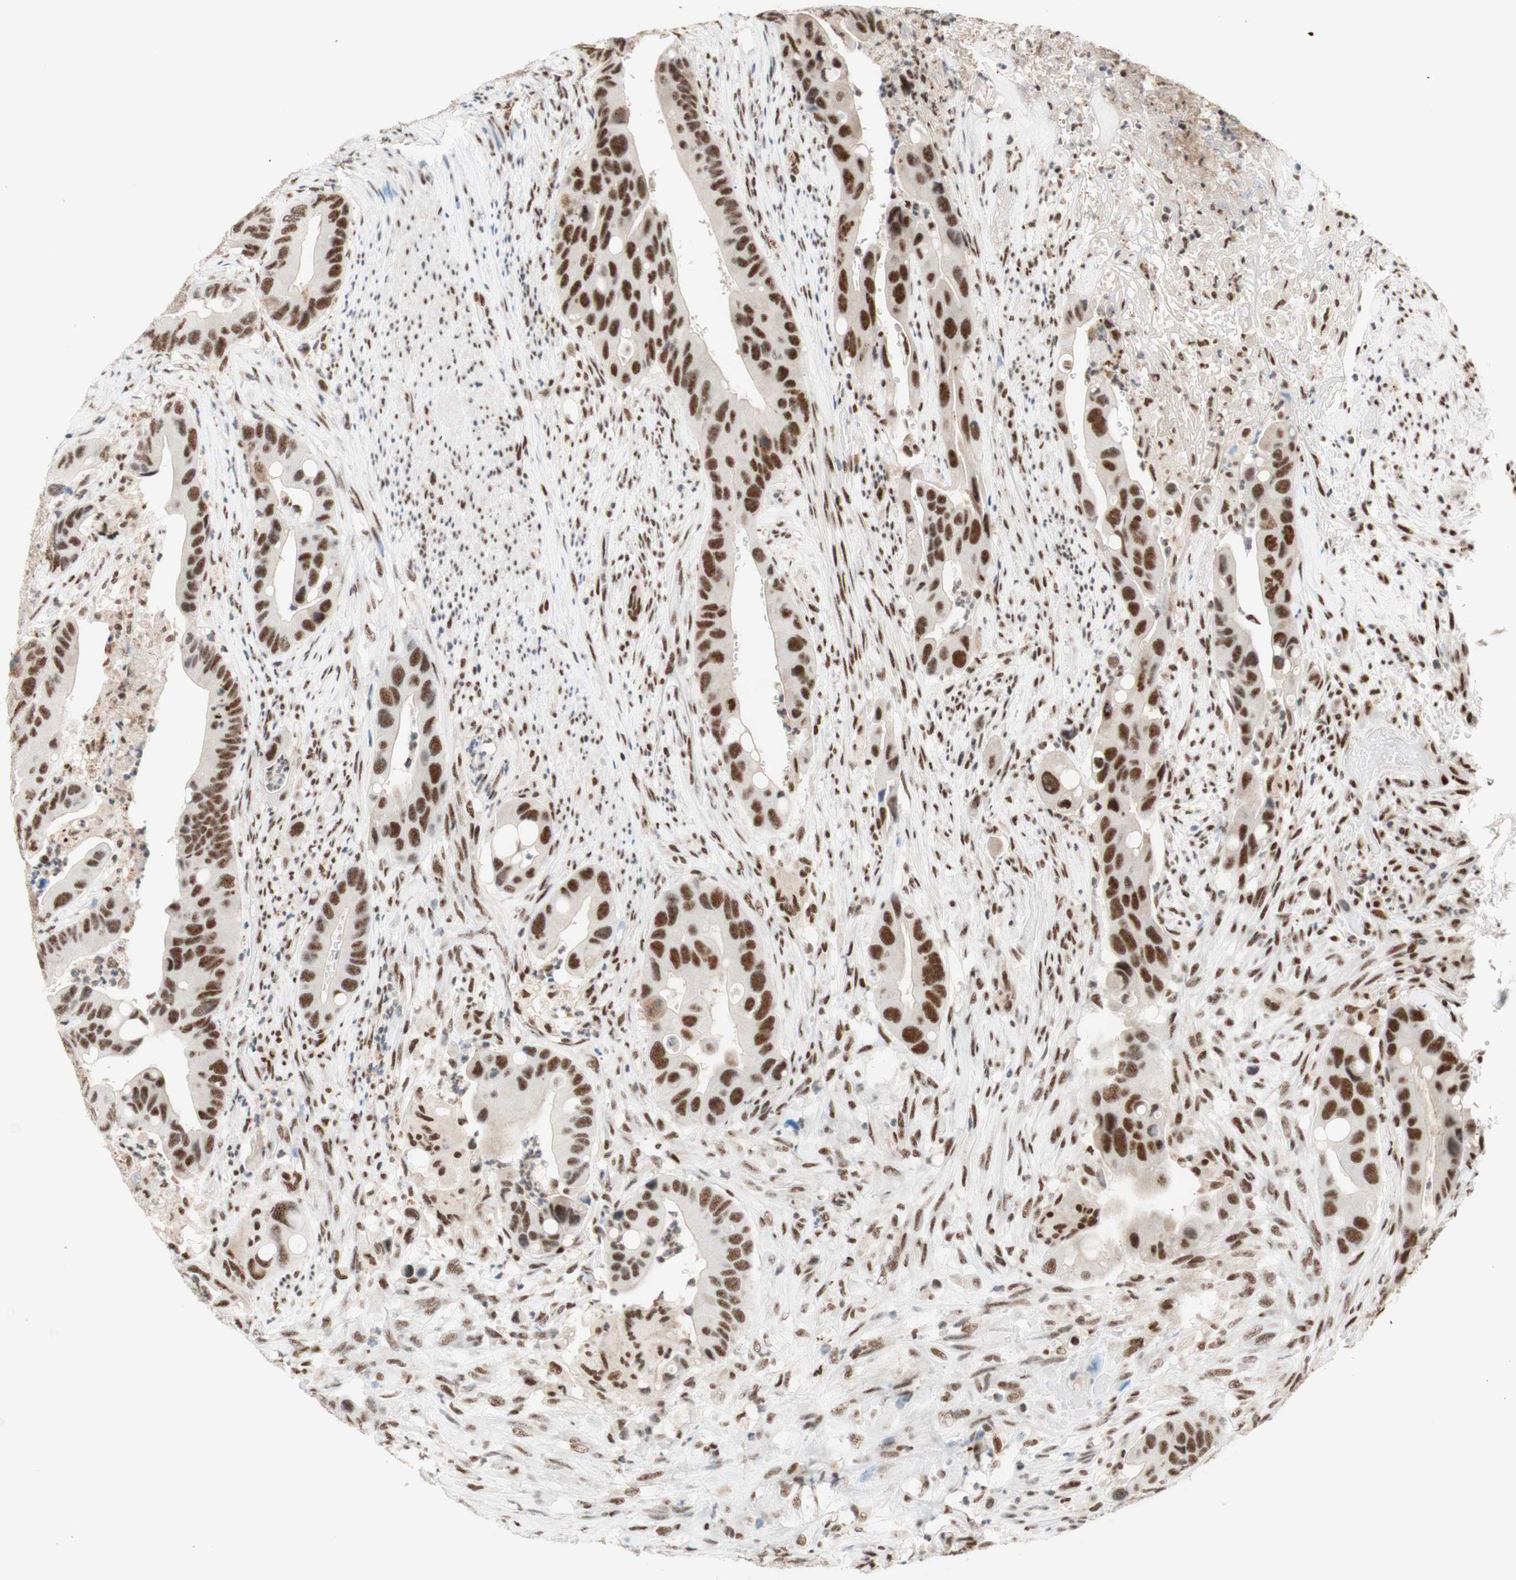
{"staining": {"intensity": "strong", "quantity": ">75%", "location": "nuclear"}, "tissue": "colorectal cancer", "cell_type": "Tumor cells", "image_type": "cancer", "snomed": [{"axis": "morphology", "description": "Adenocarcinoma, NOS"}, {"axis": "topography", "description": "Rectum"}], "caption": "Immunohistochemistry (IHC) of colorectal cancer shows high levels of strong nuclear positivity in about >75% of tumor cells.", "gene": "PRPF19", "patient": {"sex": "female", "age": 57}}